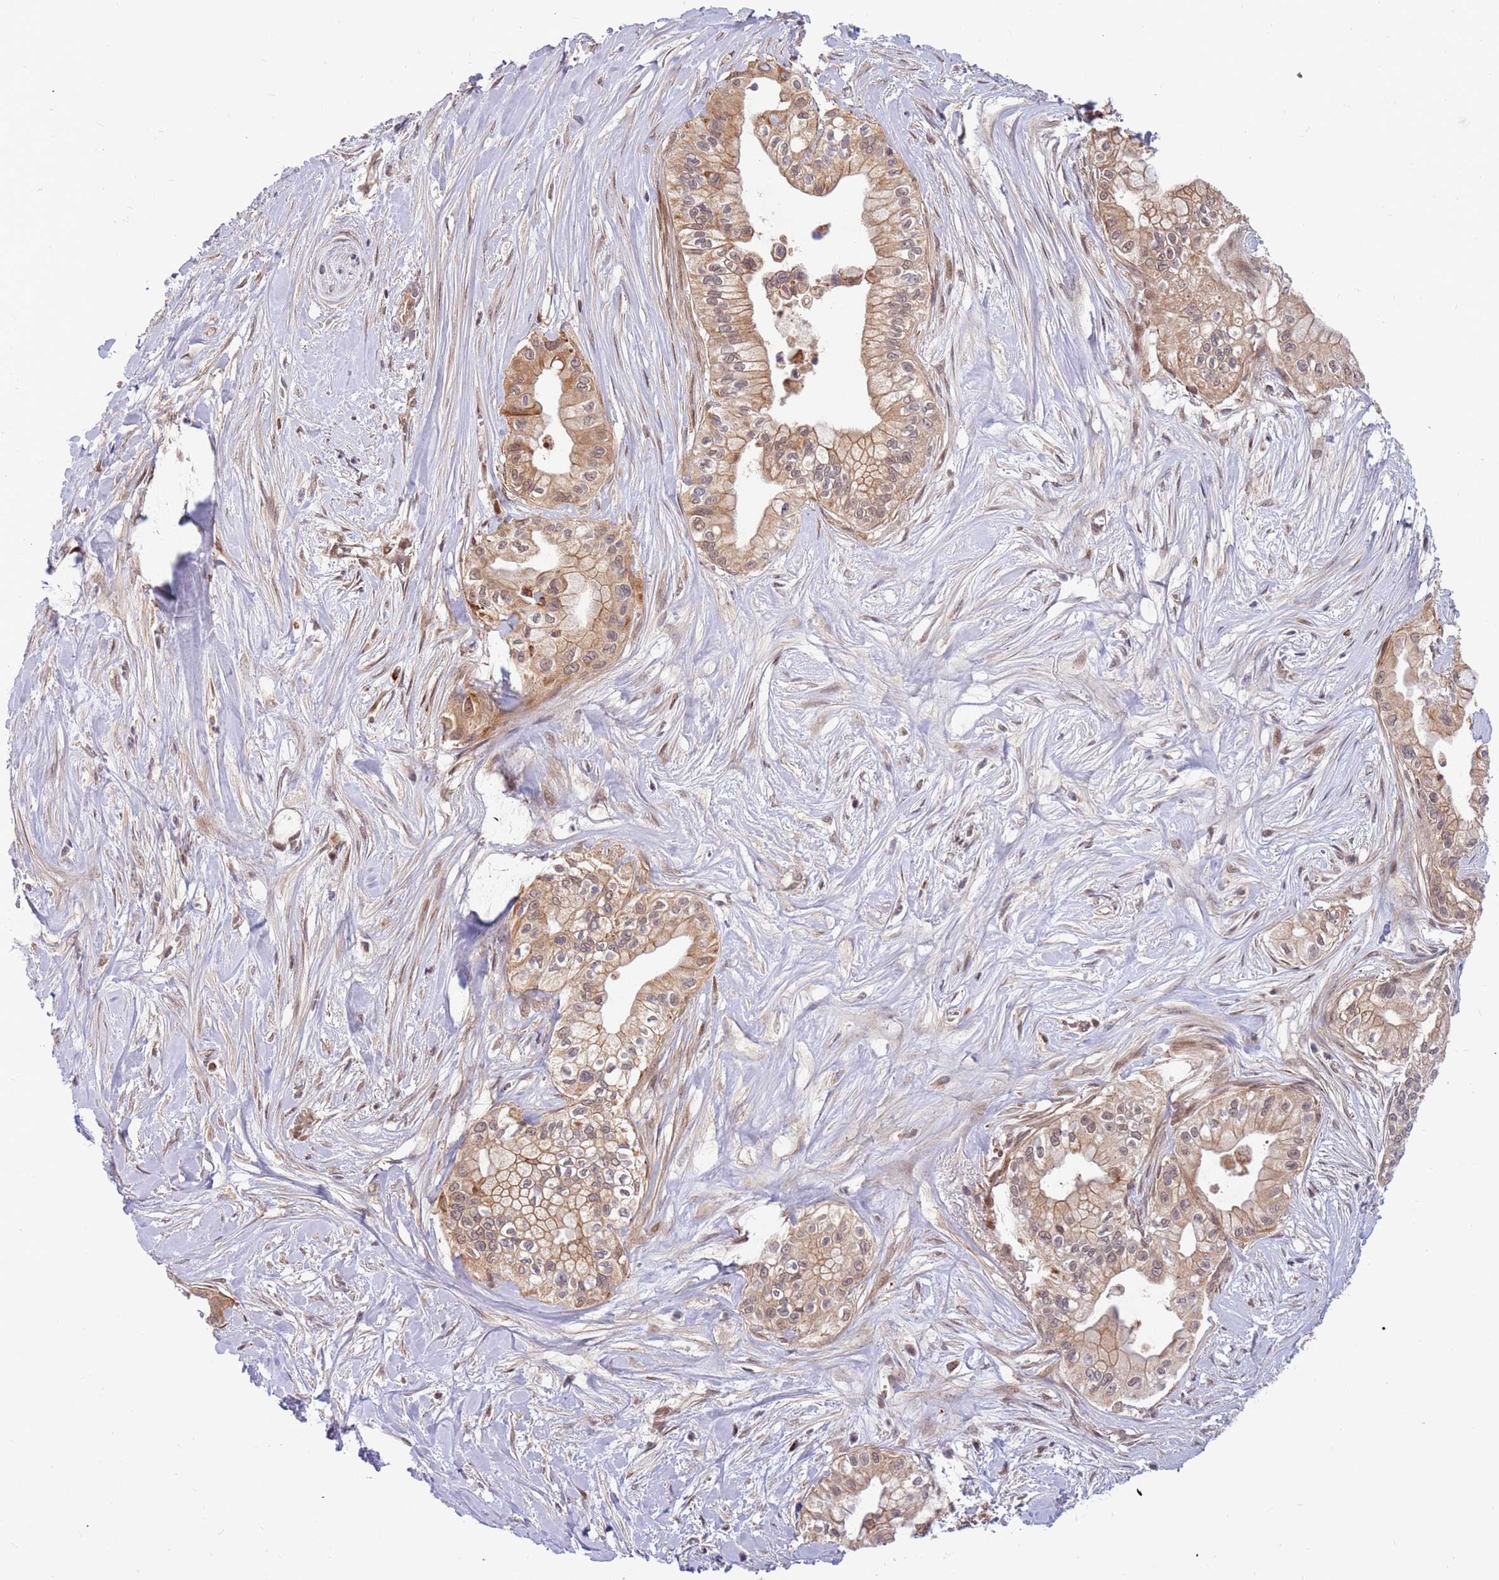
{"staining": {"intensity": "moderate", "quantity": ">75%", "location": "cytoplasmic/membranous"}, "tissue": "pancreatic cancer", "cell_type": "Tumor cells", "image_type": "cancer", "snomed": [{"axis": "morphology", "description": "Adenocarcinoma, NOS"}, {"axis": "topography", "description": "Pancreas"}], "caption": "Immunohistochemical staining of adenocarcinoma (pancreatic) exhibits medium levels of moderate cytoplasmic/membranous staining in about >75% of tumor cells.", "gene": "HAUS3", "patient": {"sex": "male", "age": 78}}